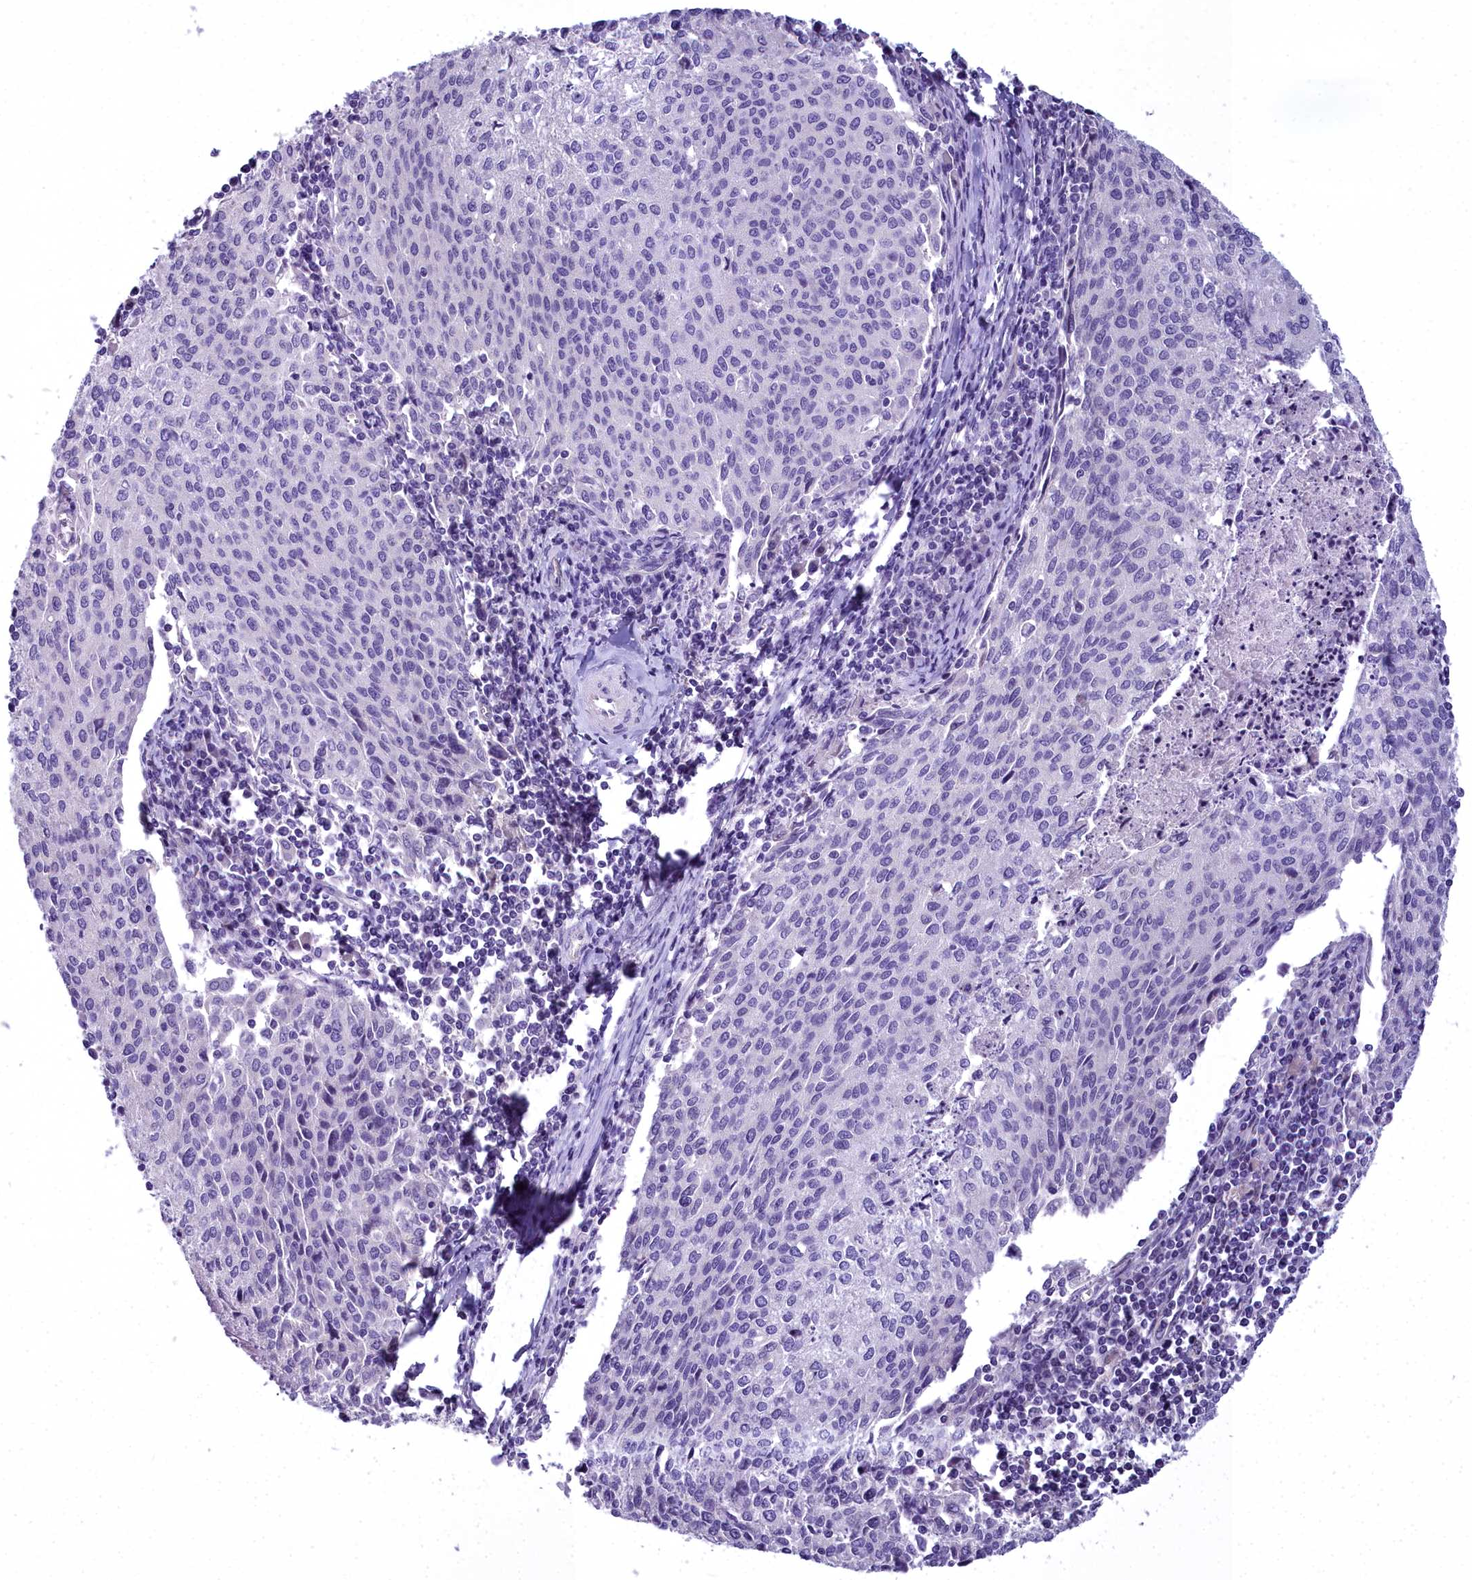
{"staining": {"intensity": "negative", "quantity": "none", "location": "none"}, "tissue": "cervical cancer", "cell_type": "Tumor cells", "image_type": "cancer", "snomed": [{"axis": "morphology", "description": "Squamous cell carcinoma, NOS"}, {"axis": "topography", "description": "Cervix"}], "caption": "Tumor cells are negative for brown protein staining in cervical cancer. (DAB (3,3'-diaminobenzidine) immunohistochemistry, high magnification).", "gene": "TIMM22", "patient": {"sex": "female", "age": 46}}